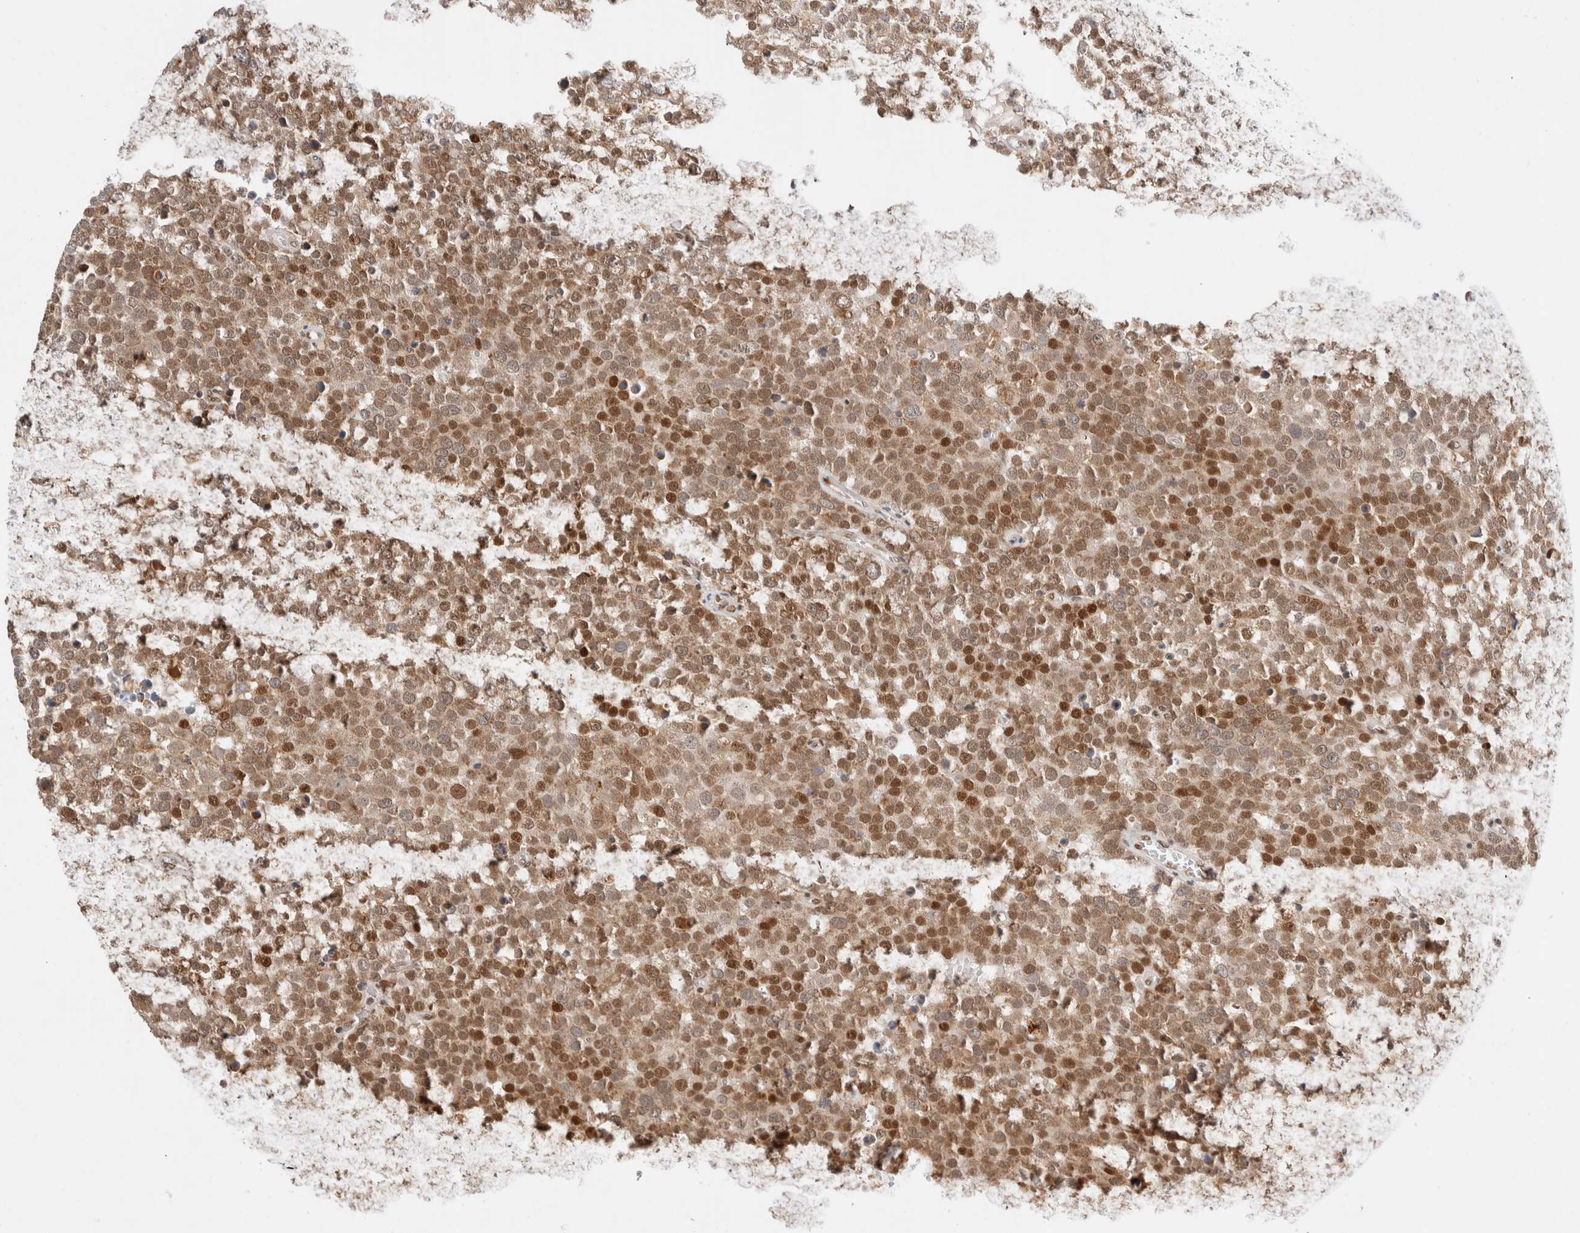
{"staining": {"intensity": "moderate", "quantity": ">75%", "location": "cytoplasmic/membranous,nuclear"}, "tissue": "testis cancer", "cell_type": "Tumor cells", "image_type": "cancer", "snomed": [{"axis": "morphology", "description": "Seminoma, NOS"}, {"axis": "topography", "description": "Testis"}], "caption": "Seminoma (testis) tissue demonstrates moderate cytoplasmic/membranous and nuclear expression in about >75% of tumor cells", "gene": "GTF2I", "patient": {"sex": "male", "age": 71}}